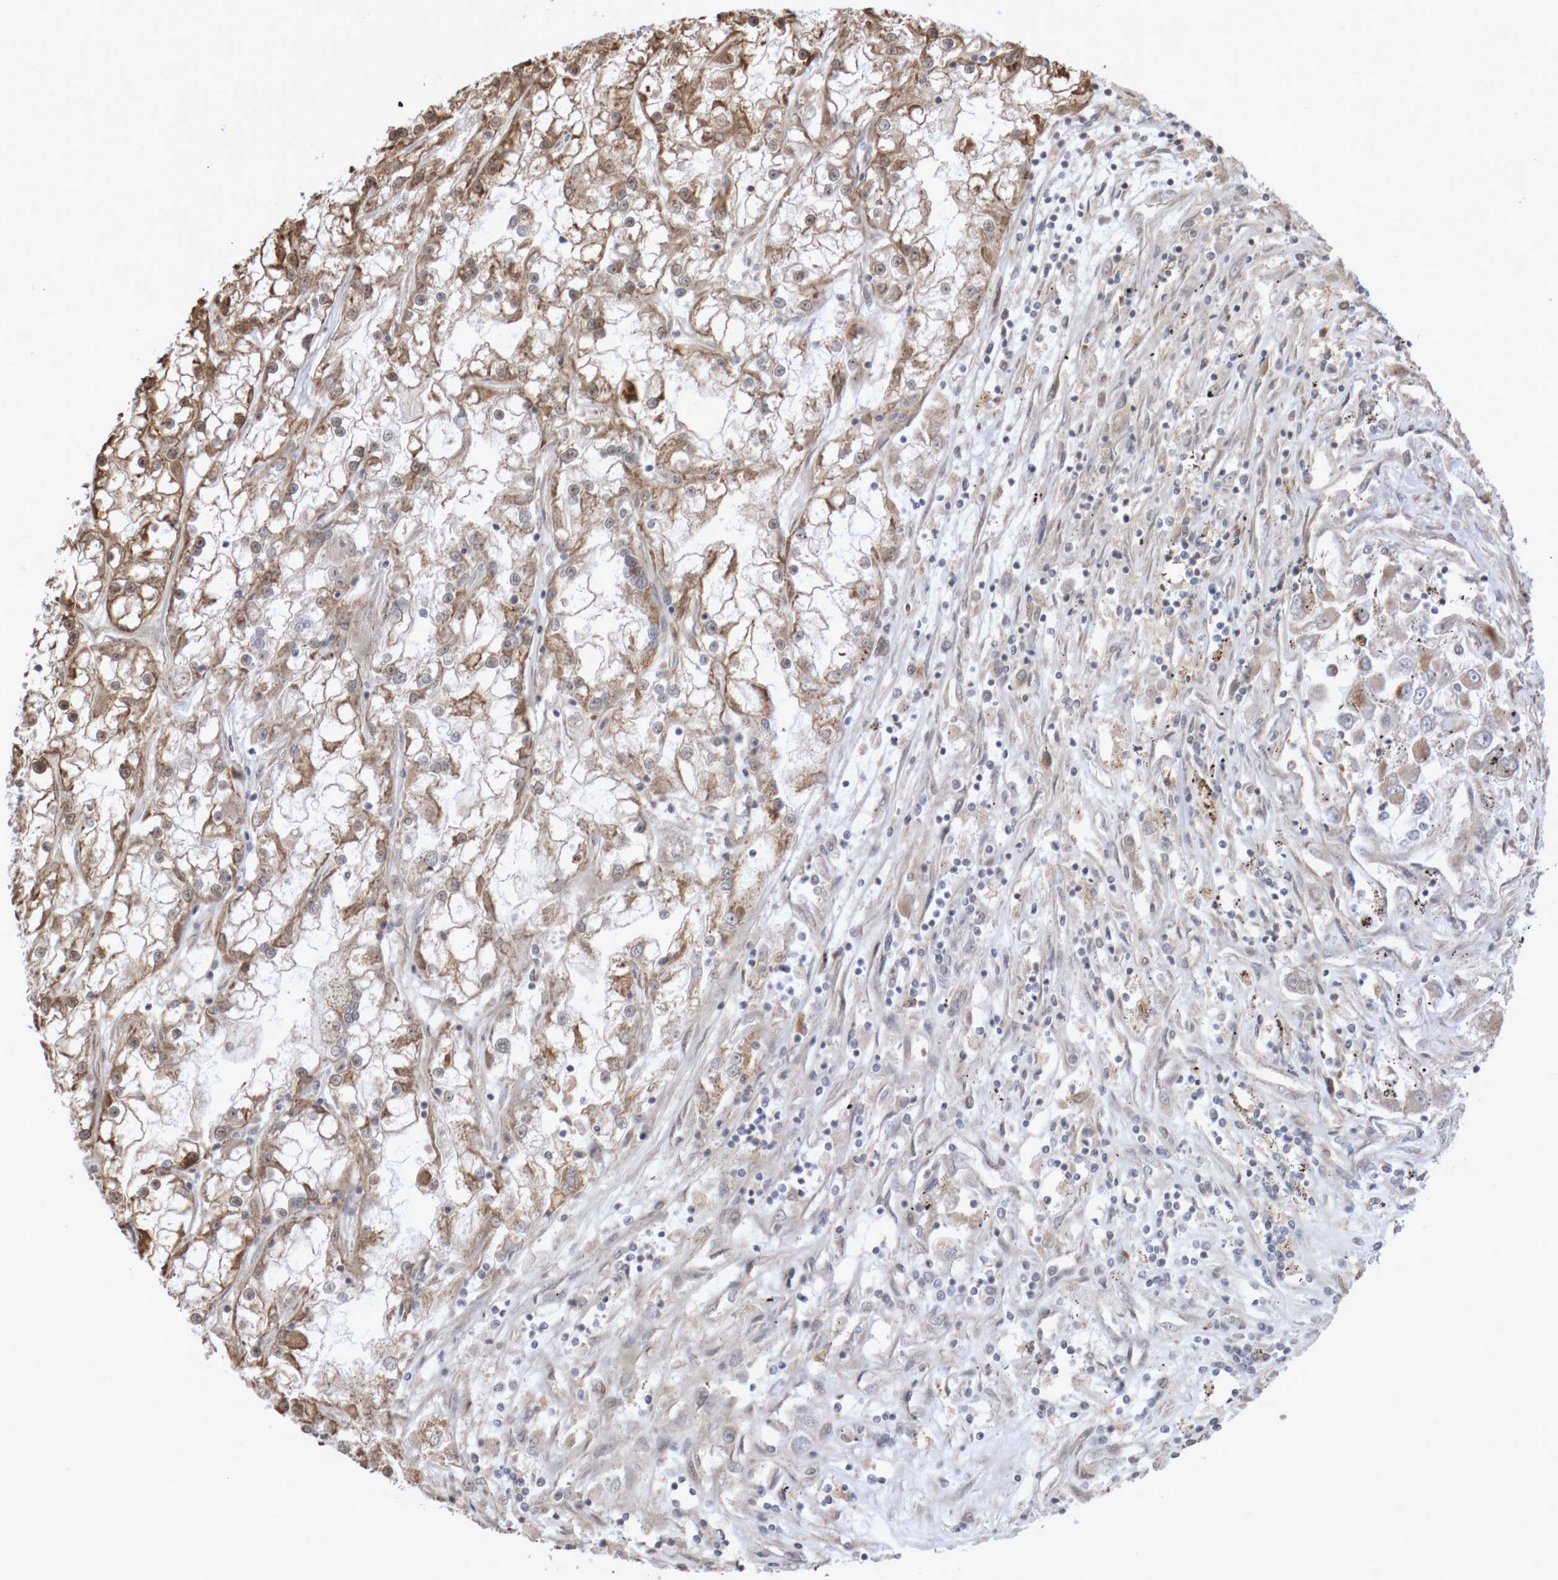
{"staining": {"intensity": "moderate", "quantity": ">75%", "location": "cytoplasmic/membranous"}, "tissue": "renal cancer", "cell_type": "Tumor cells", "image_type": "cancer", "snomed": [{"axis": "morphology", "description": "Adenocarcinoma, NOS"}, {"axis": "topography", "description": "Kidney"}], "caption": "Protein staining reveals moderate cytoplasmic/membranous expression in approximately >75% of tumor cells in renal cancer (adenocarcinoma).", "gene": "DPH7", "patient": {"sex": "female", "age": 52}}